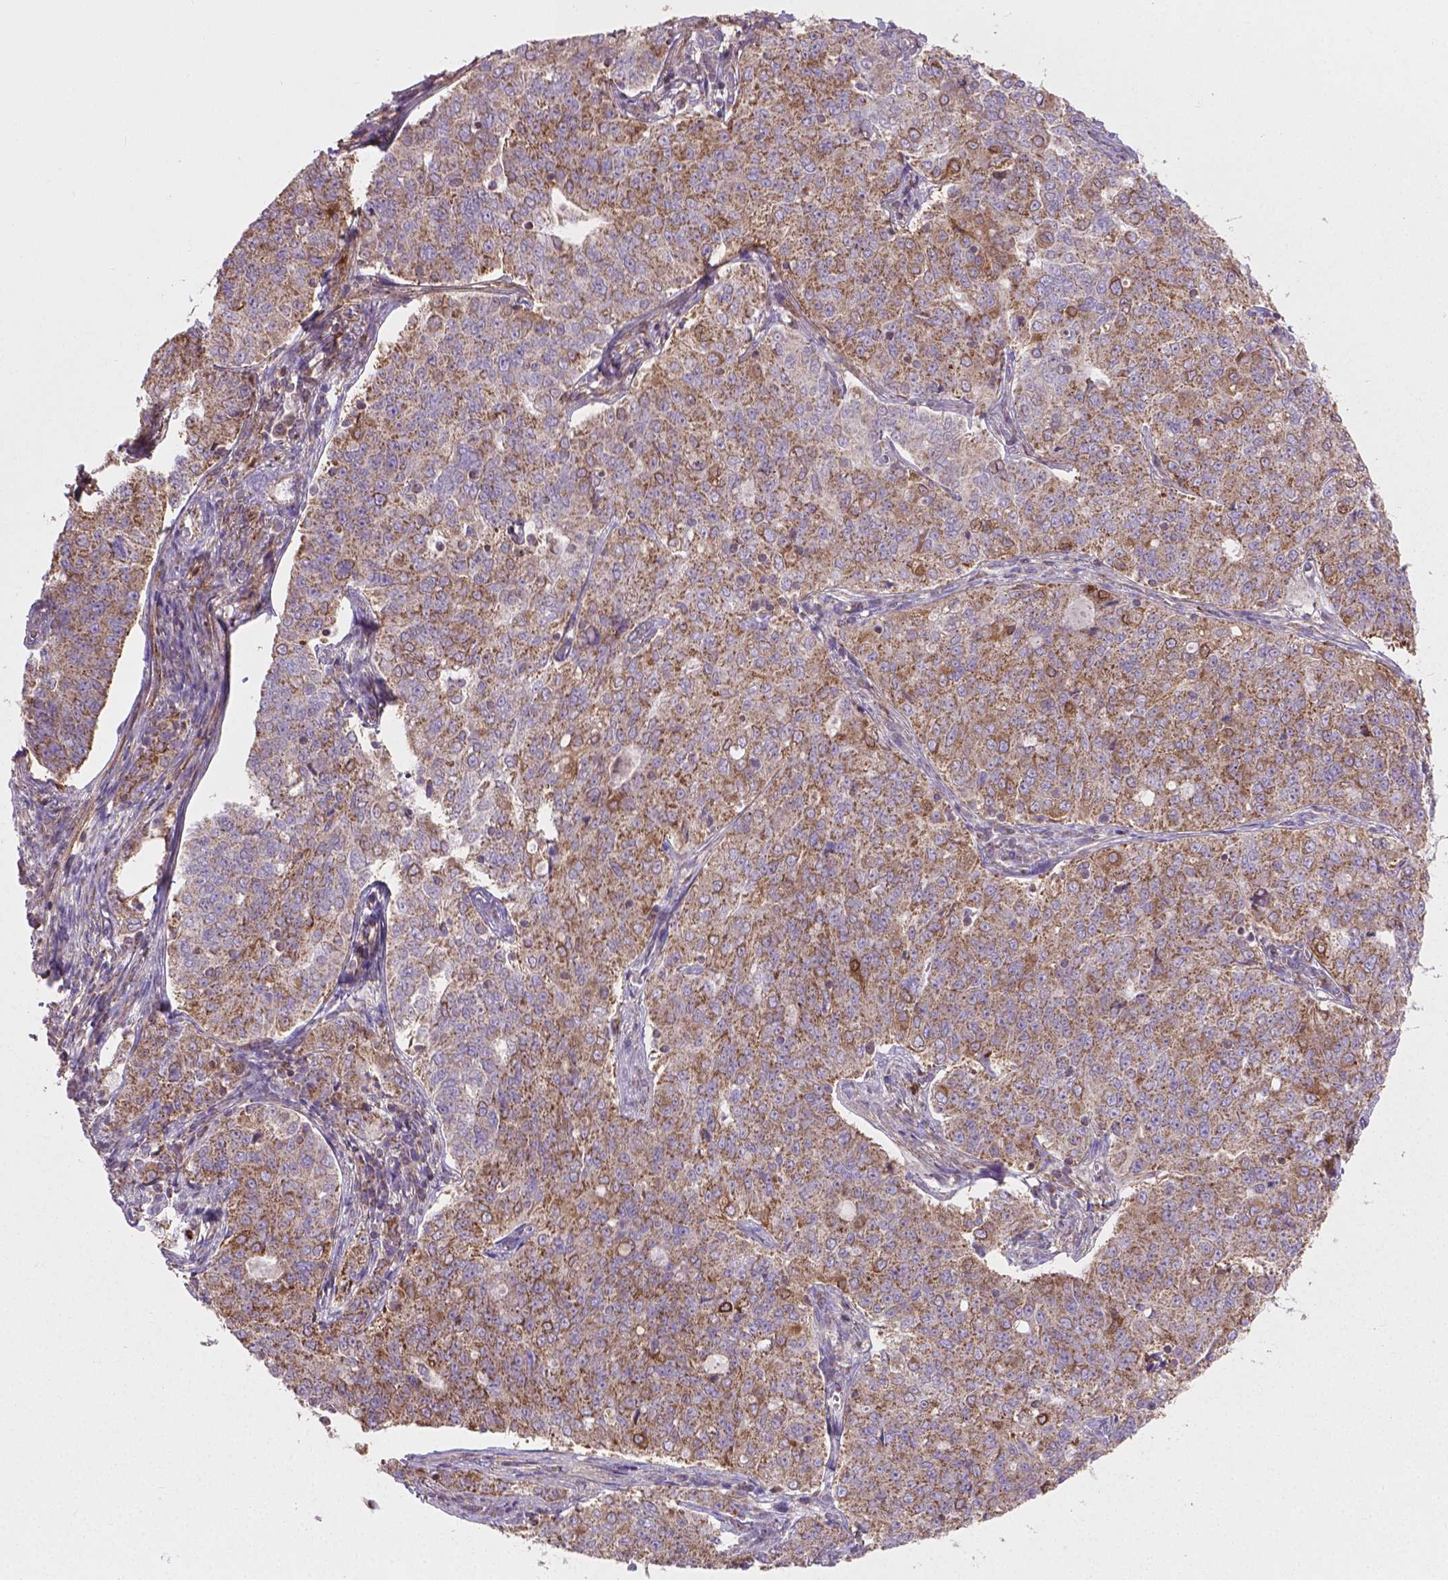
{"staining": {"intensity": "moderate", "quantity": ">75%", "location": "cytoplasmic/membranous"}, "tissue": "endometrial cancer", "cell_type": "Tumor cells", "image_type": "cancer", "snomed": [{"axis": "morphology", "description": "Adenocarcinoma, NOS"}, {"axis": "topography", "description": "Endometrium"}], "caption": "Adenocarcinoma (endometrial) stained with a brown dye displays moderate cytoplasmic/membranous positive positivity in approximately >75% of tumor cells.", "gene": "TCAF1", "patient": {"sex": "female", "age": 43}}